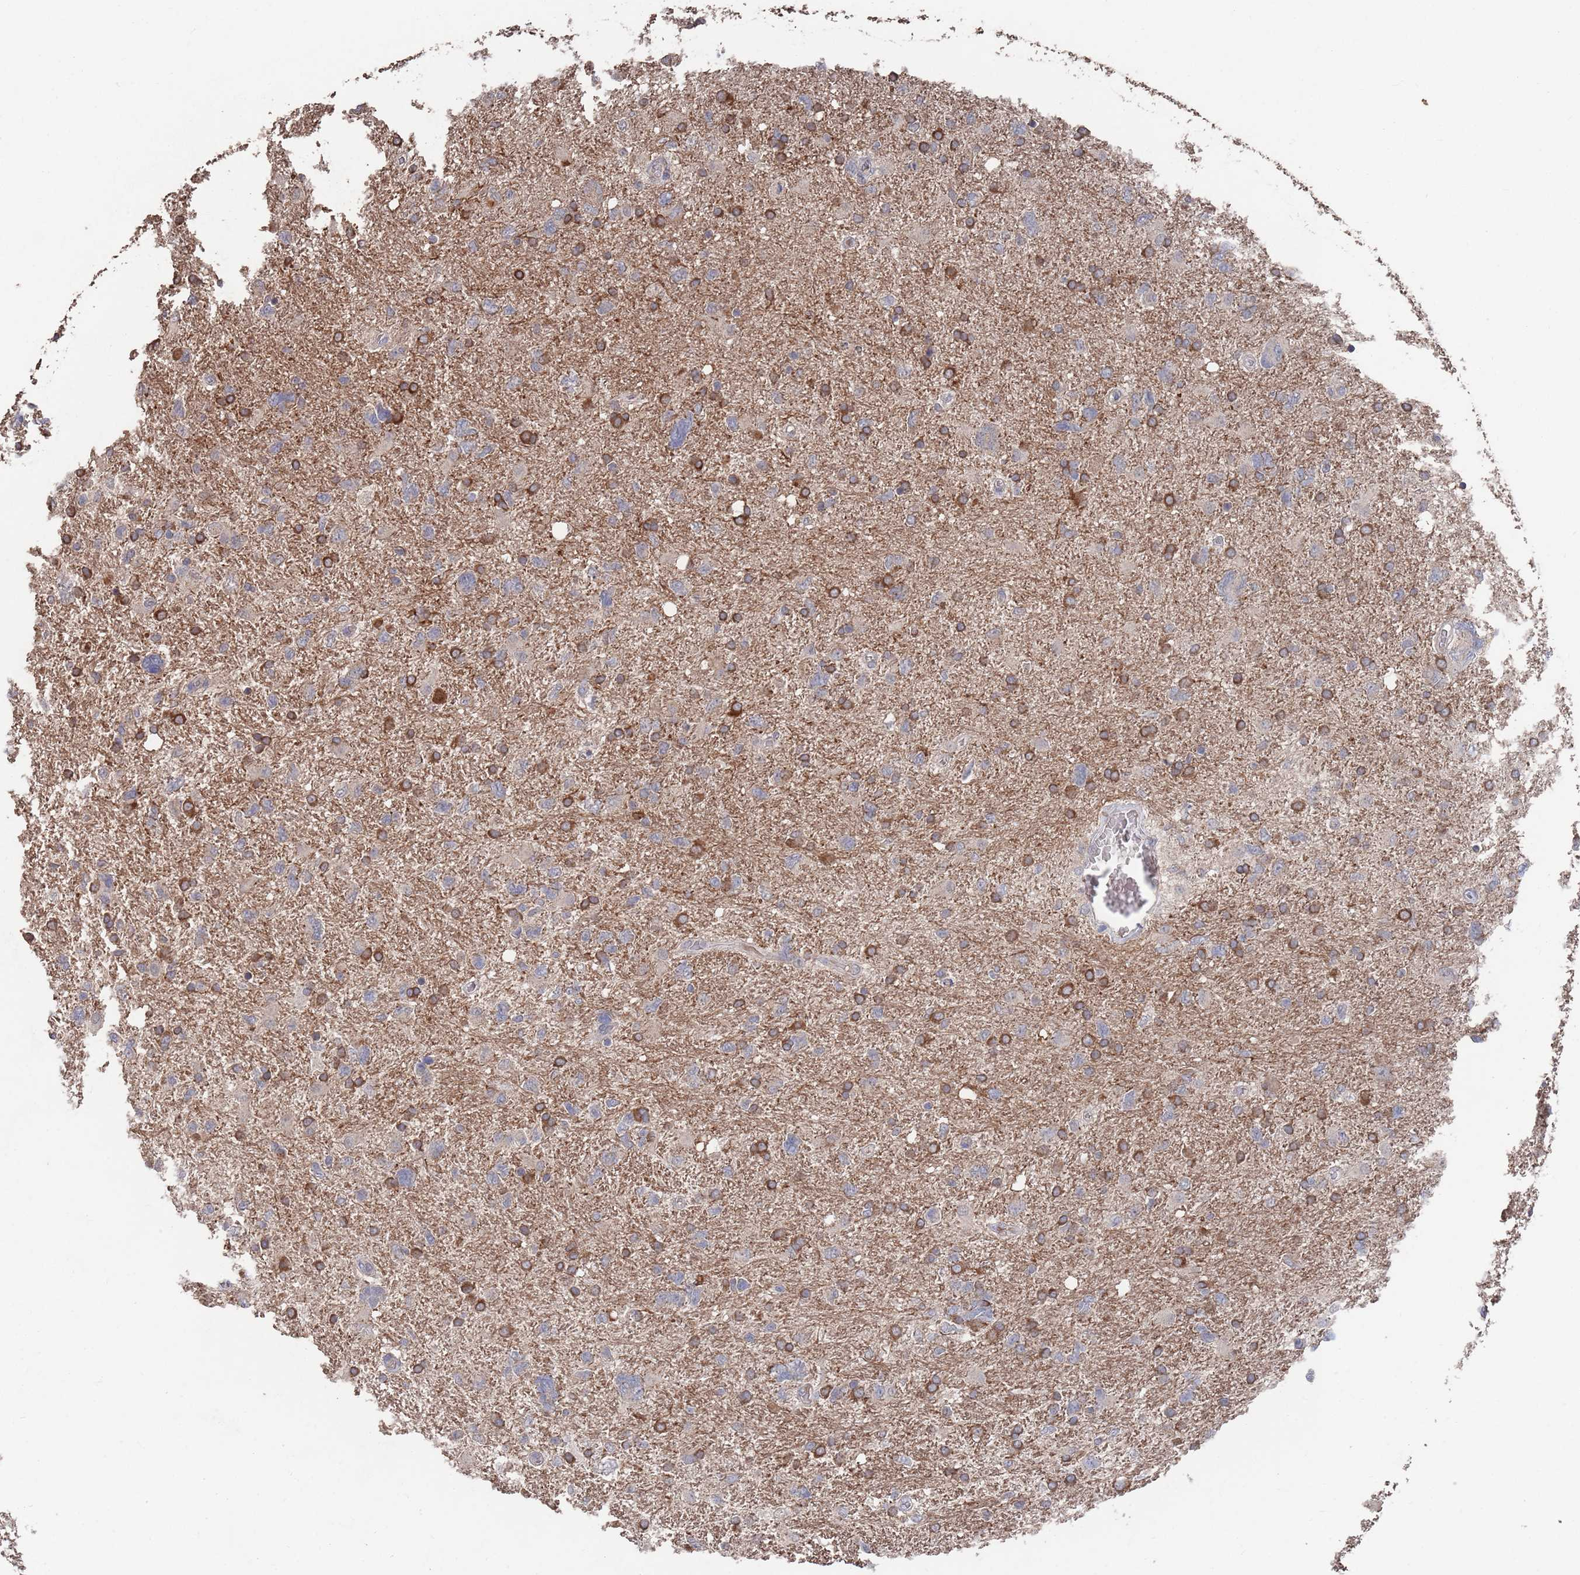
{"staining": {"intensity": "moderate", "quantity": "25%-75%", "location": "cytoplasmic/membranous"}, "tissue": "glioma", "cell_type": "Tumor cells", "image_type": "cancer", "snomed": [{"axis": "morphology", "description": "Glioma, malignant, High grade"}, {"axis": "topography", "description": "Brain"}], "caption": "Immunohistochemistry (IHC) staining of malignant high-grade glioma, which reveals medium levels of moderate cytoplasmic/membranous positivity in about 25%-75% of tumor cells indicating moderate cytoplasmic/membranous protein staining. The staining was performed using DAB (brown) for protein detection and nuclei were counterstained in hematoxylin (blue).", "gene": "BTBD18", "patient": {"sex": "male", "age": 61}}